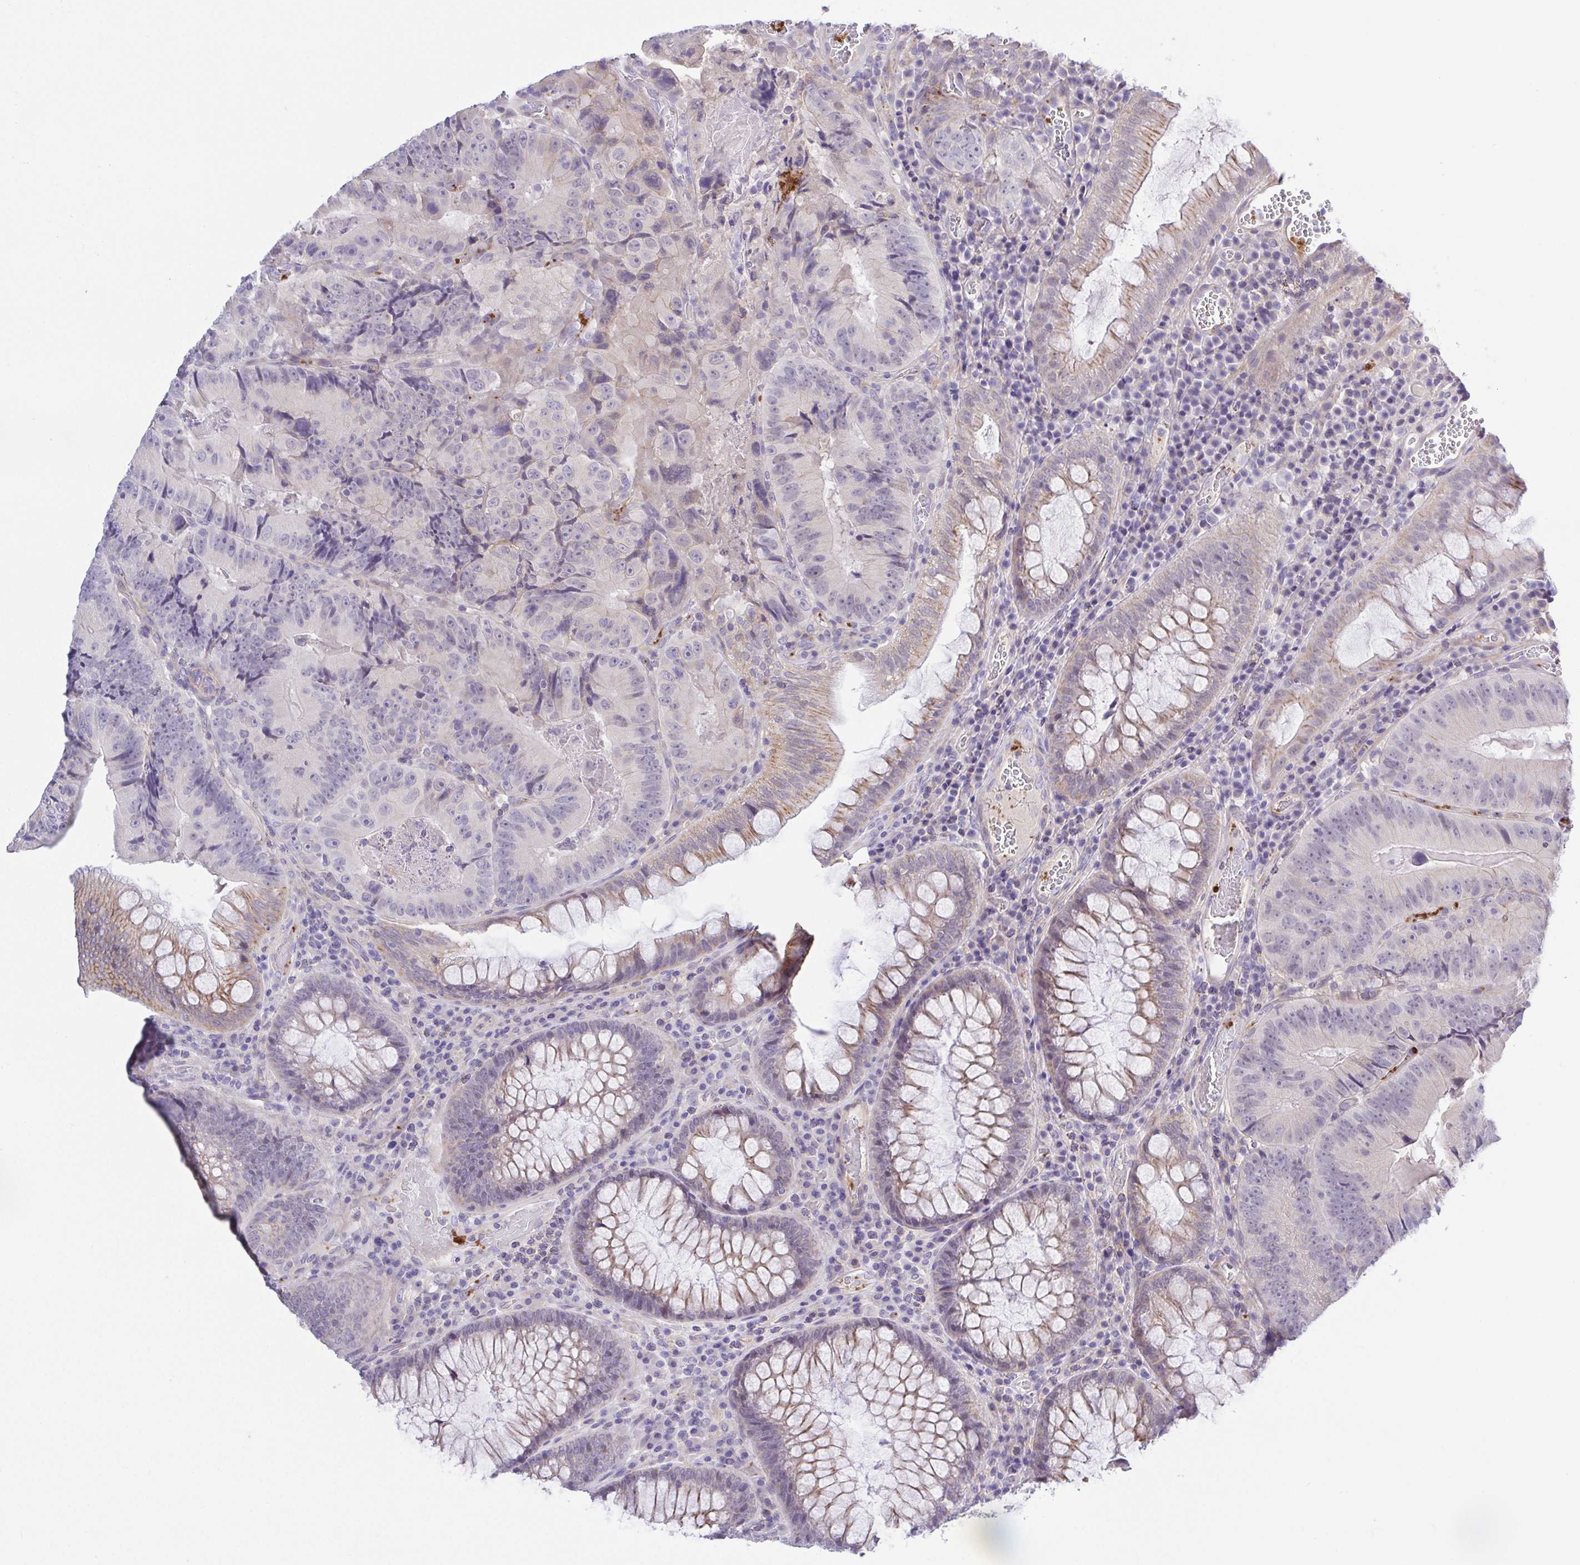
{"staining": {"intensity": "negative", "quantity": "none", "location": "none"}, "tissue": "colorectal cancer", "cell_type": "Tumor cells", "image_type": "cancer", "snomed": [{"axis": "morphology", "description": "Adenocarcinoma, NOS"}, {"axis": "topography", "description": "Colon"}], "caption": "Human colorectal cancer (adenocarcinoma) stained for a protein using IHC shows no expression in tumor cells.", "gene": "PRR14L", "patient": {"sex": "female", "age": 86}}